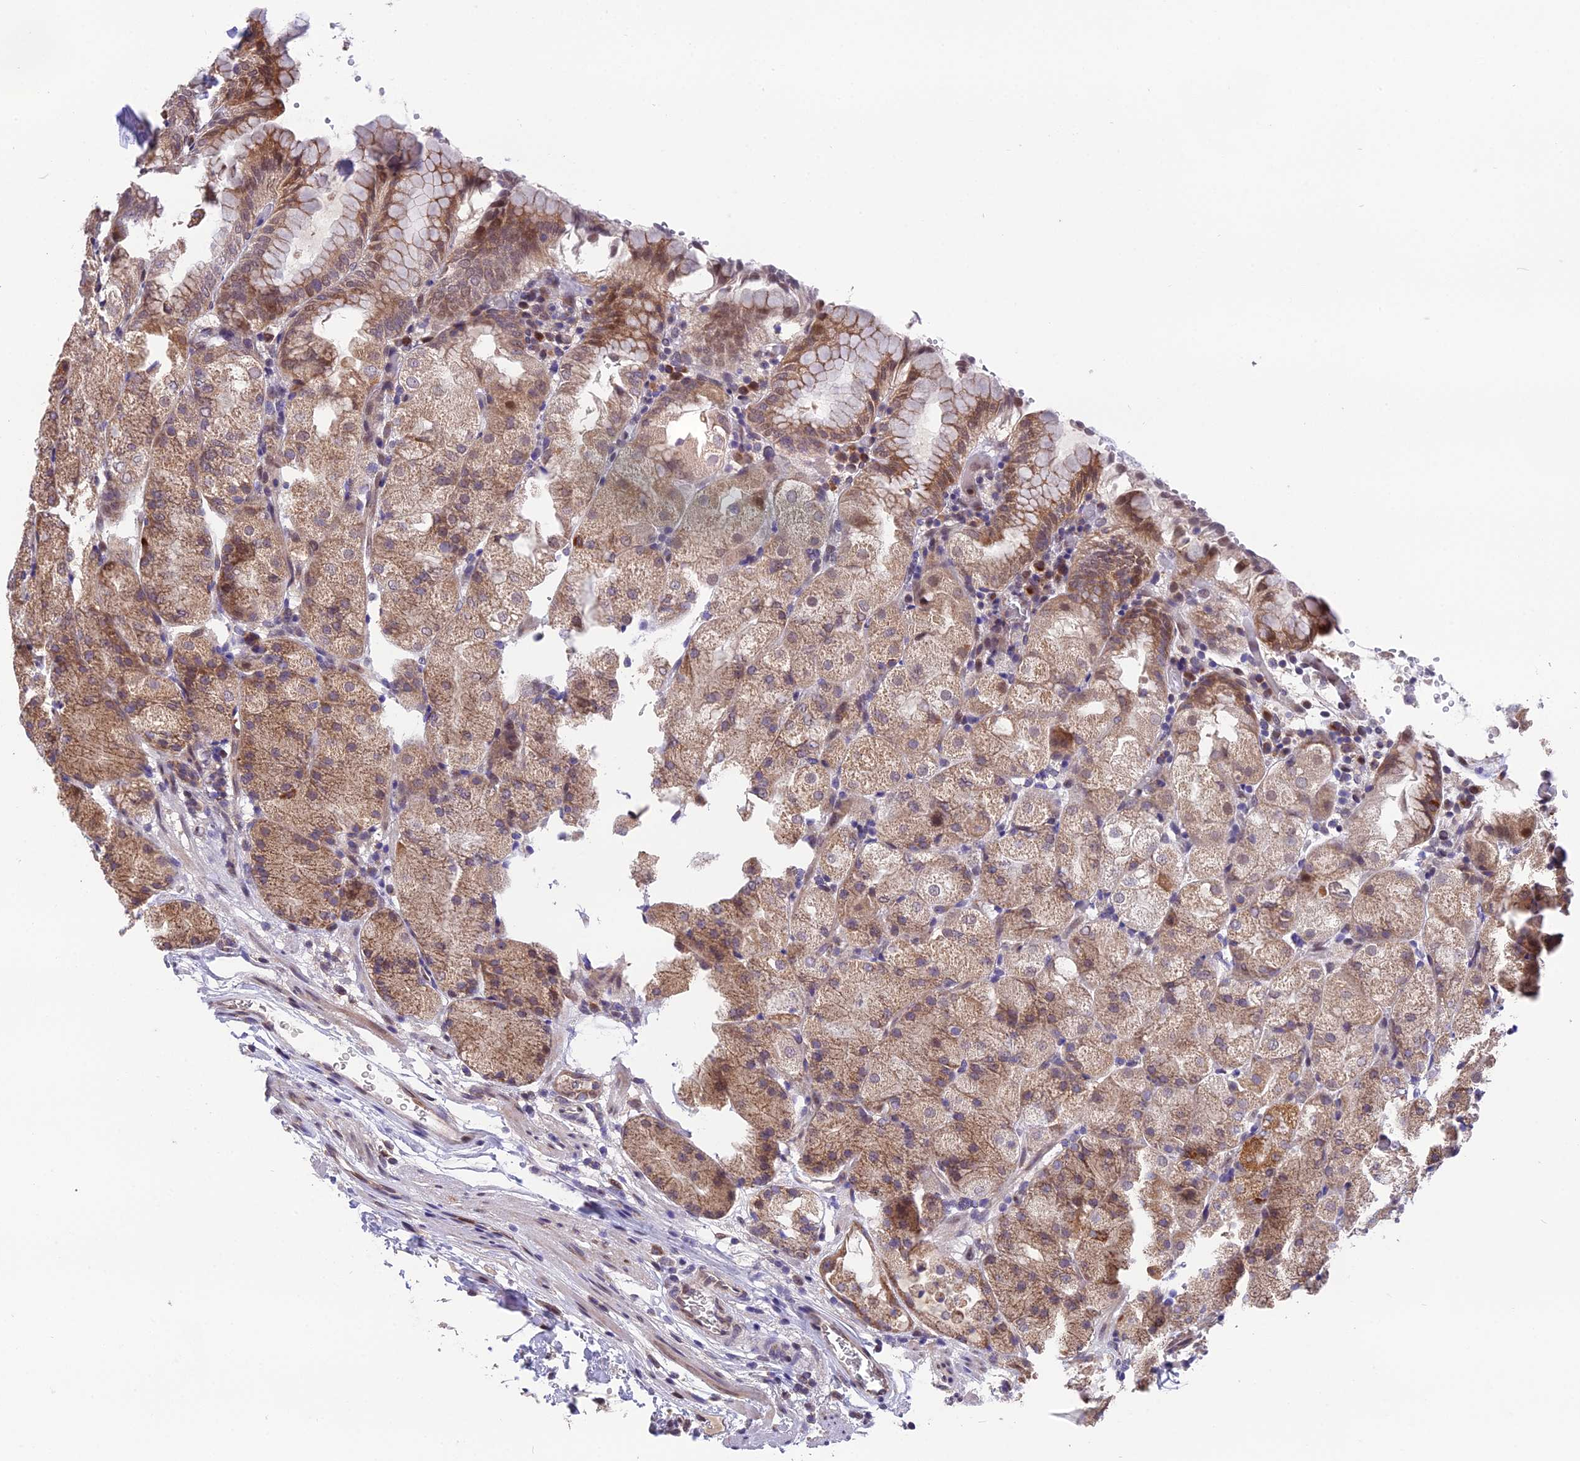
{"staining": {"intensity": "moderate", "quantity": "25%-75%", "location": "cytoplasmic/membranous,nuclear"}, "tissue": "stomach", "cell_type": "Glandular cells", "image_type": "normal", "snomed": [{"axis": "morphology", "description": "Normal tissue, NOS"}, {"axis": "topography", "description": "Stomach, upper"}, {"axis": "topography", "description": "Stomach, lower"}], "caption": "High-magnification brightfield microscopy of benign stomach stained with DAB (brown) and counterstained with hematoxylin (blue). glandular cells exhibit moderate cytoplasmic/membranous,nuclear expression is present in about25%-75% of cells.", "gene": "CYP2R1", "patient": {"sex": "male", "age": 62}}